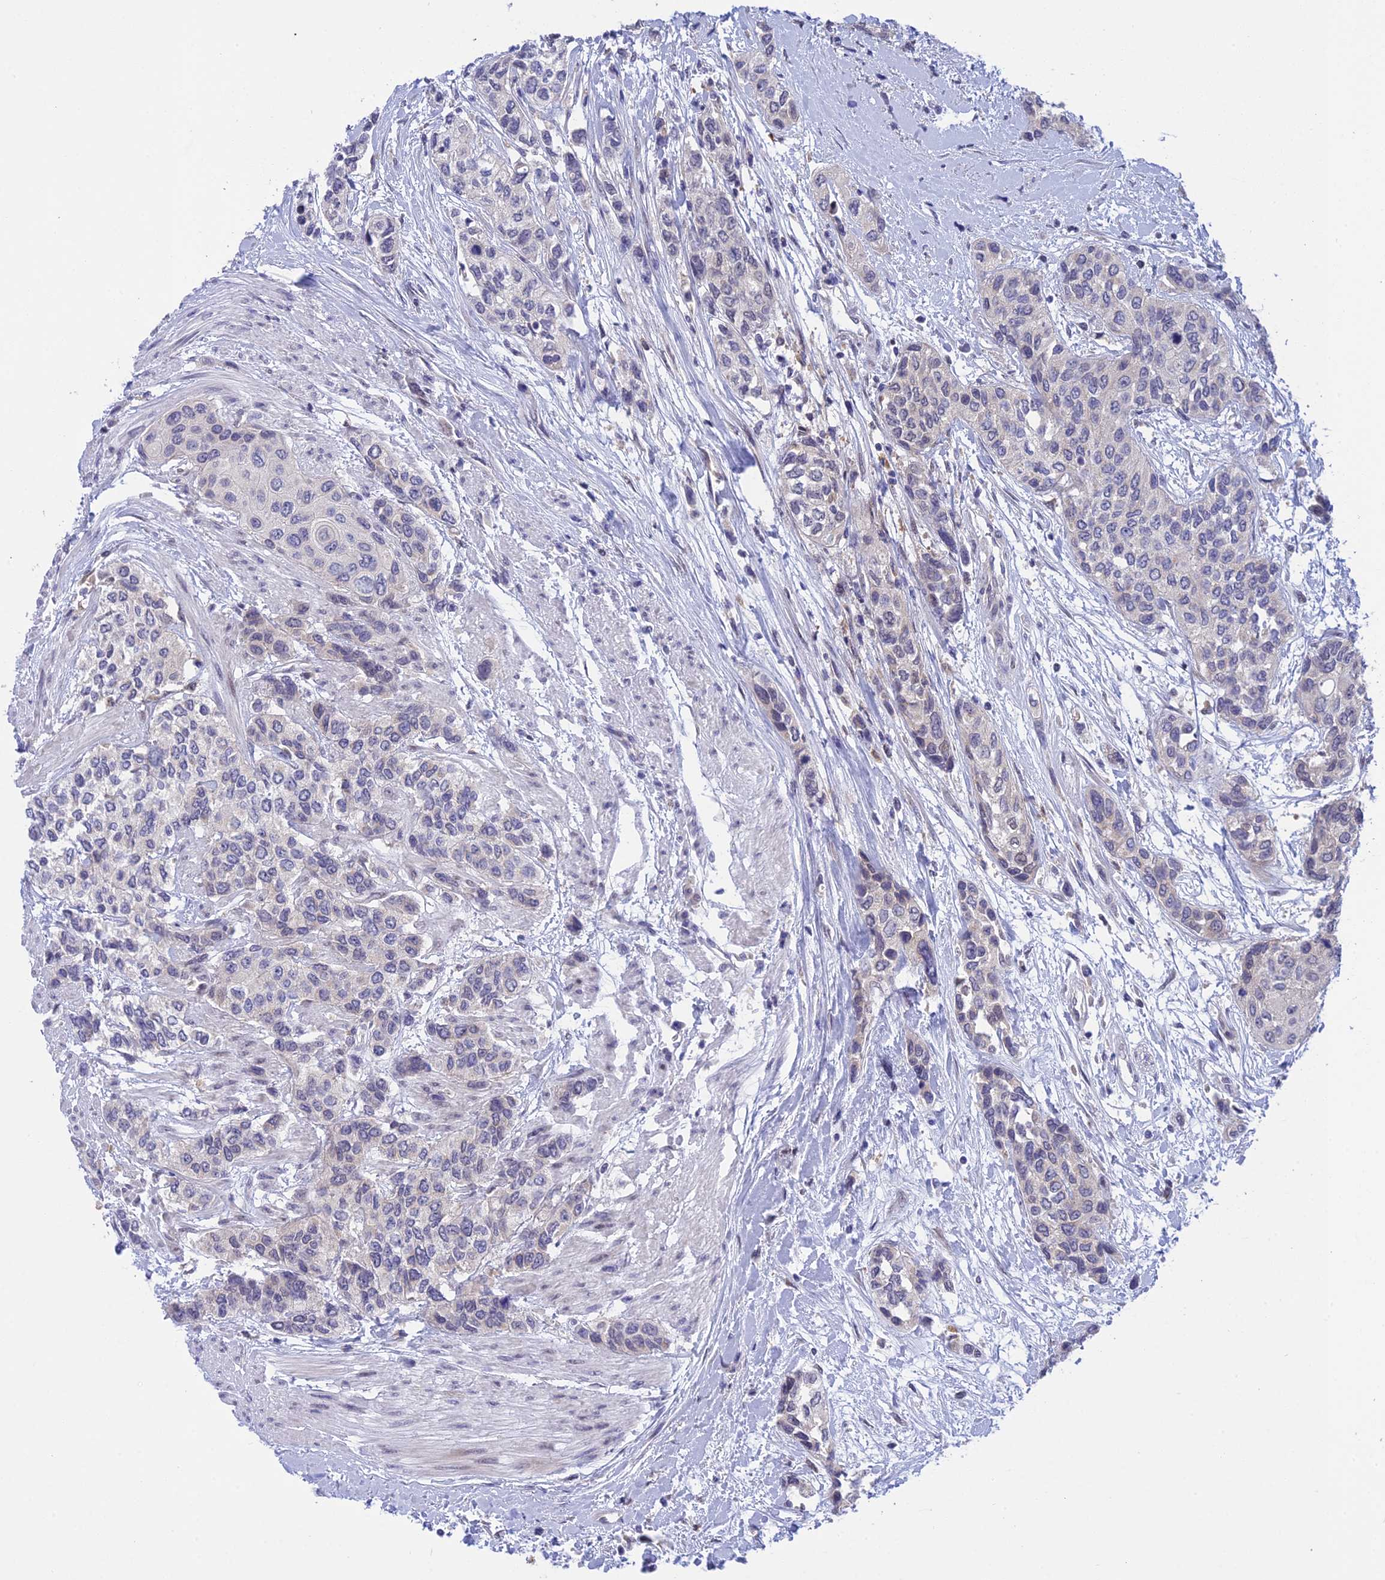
{"staining": {"intensity": "negative", "quantity": "none", "location": "none"}, "tissue": "urothelial cancer", "cell_type": "Tumor cells", "image_type": "cancer", "snomed": [{"axis": "morphology", "description": "Normal tissue, NOS"}, {"axis": "morphology", "description": "Urothelial carcinoma, High grade"}, {"axis": "topography", "description": "Vascular tissue"}, {"axis": "topography", "description": "Urinary bladder"}], "caption": "The photomicrograph exhibits no significant staining in tumor cells of urothelial cancer.", "gene": "KCTD14", "patient": {"sex": "female", "age": 56}}